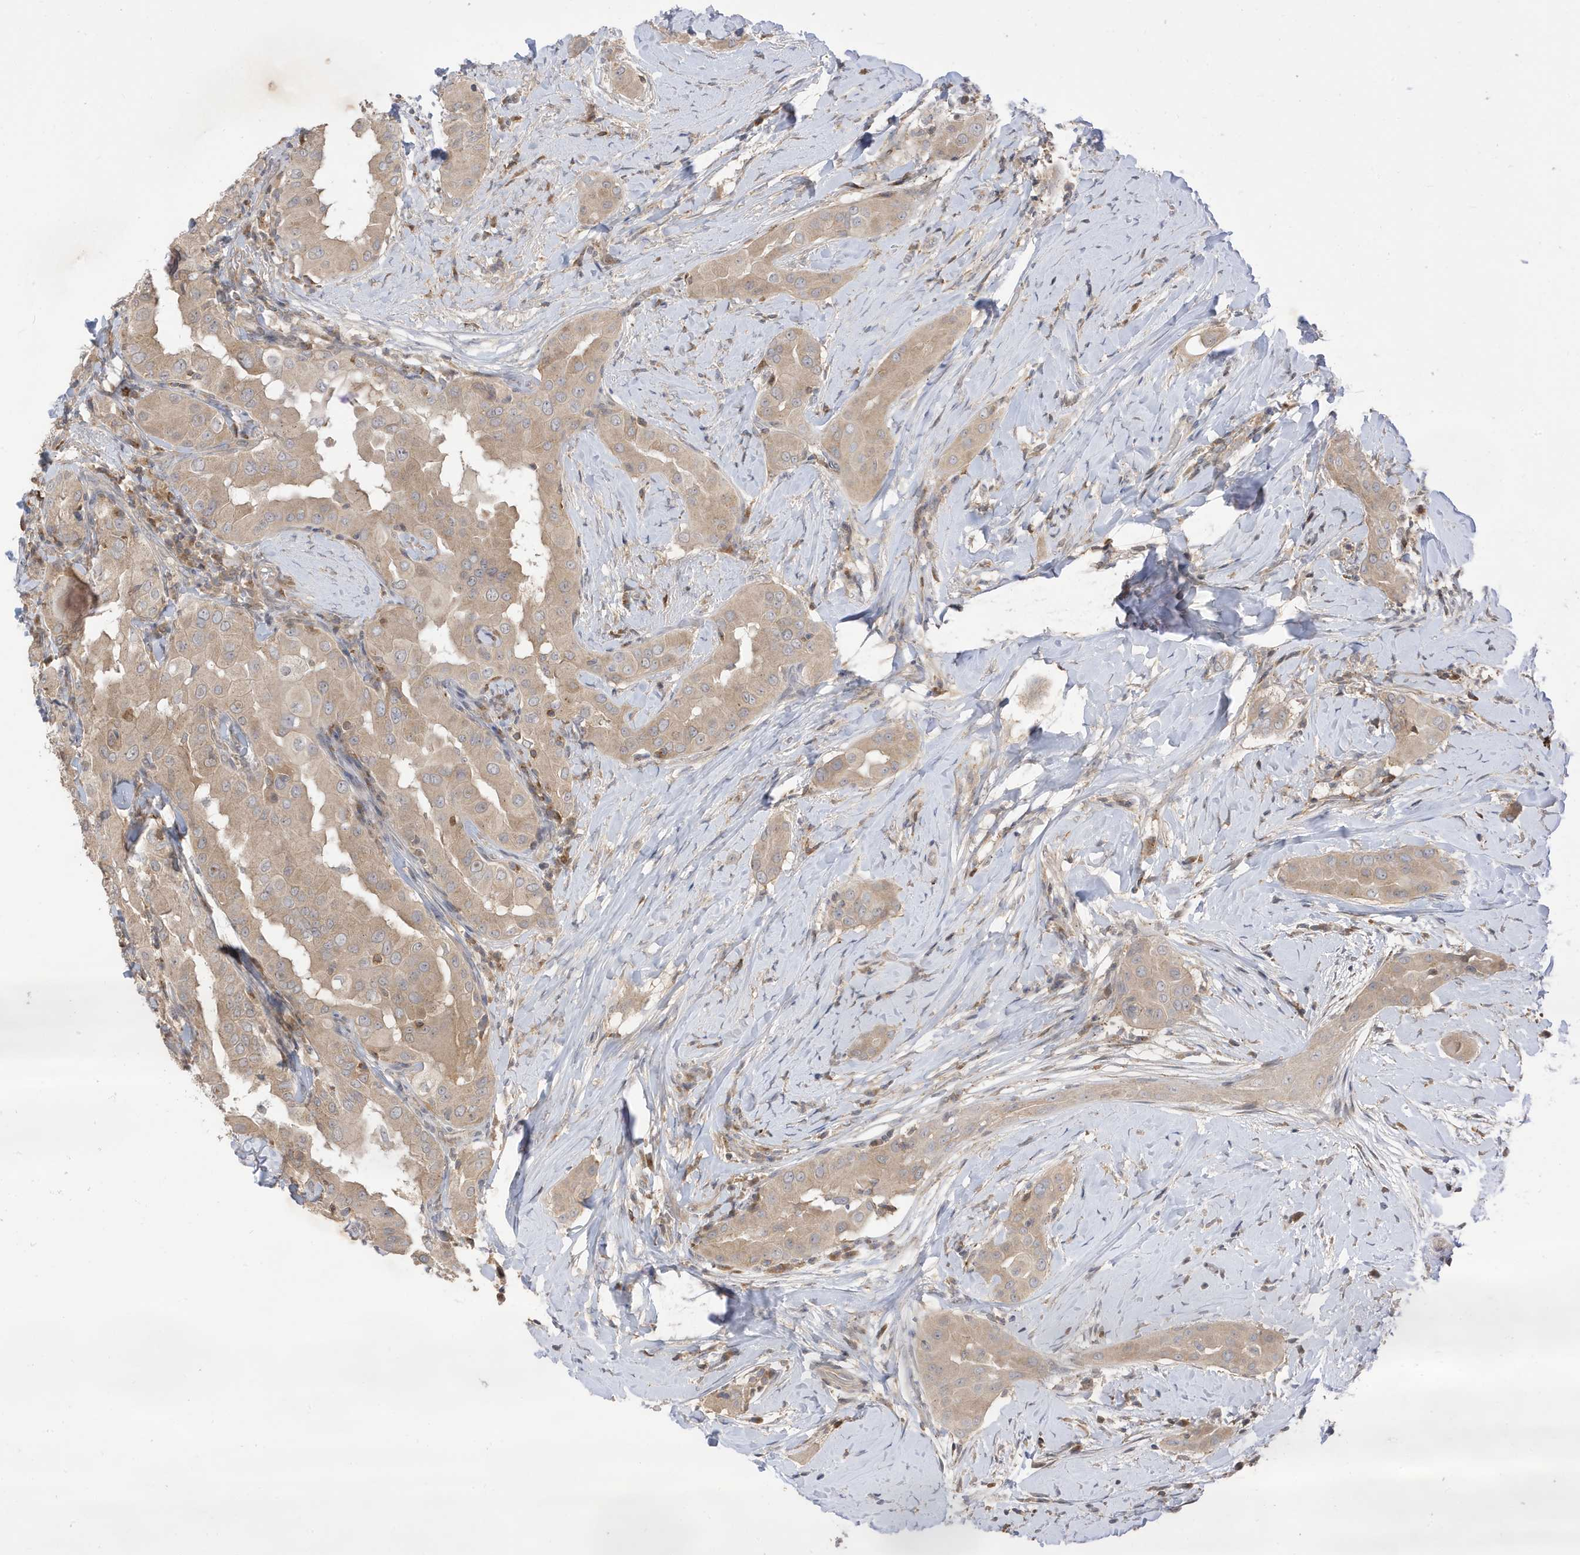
{"staining": {"intensity": "moderate", "quantity": ">75%", "location": "cytoplasmic/membranous"}, "tissue": "thyroid cancer", "cell_type": "Tumor cells", "image_type": "cancer", "snomed": [{"axis": "morphology", "description": "Papillary adenocarcinoma, NOS"}, {"axis": "topography", "description": "Thyroid gland"}], "caption": "Immunohistochemistry (IHC) (DAB) staining of thyroid cancer demonstrates moderate cytoplasmic/membranous protein staining in about >75% of tumor cells.", "gene": "TAB3", "patient": {"sex": "male", "age": 33}}